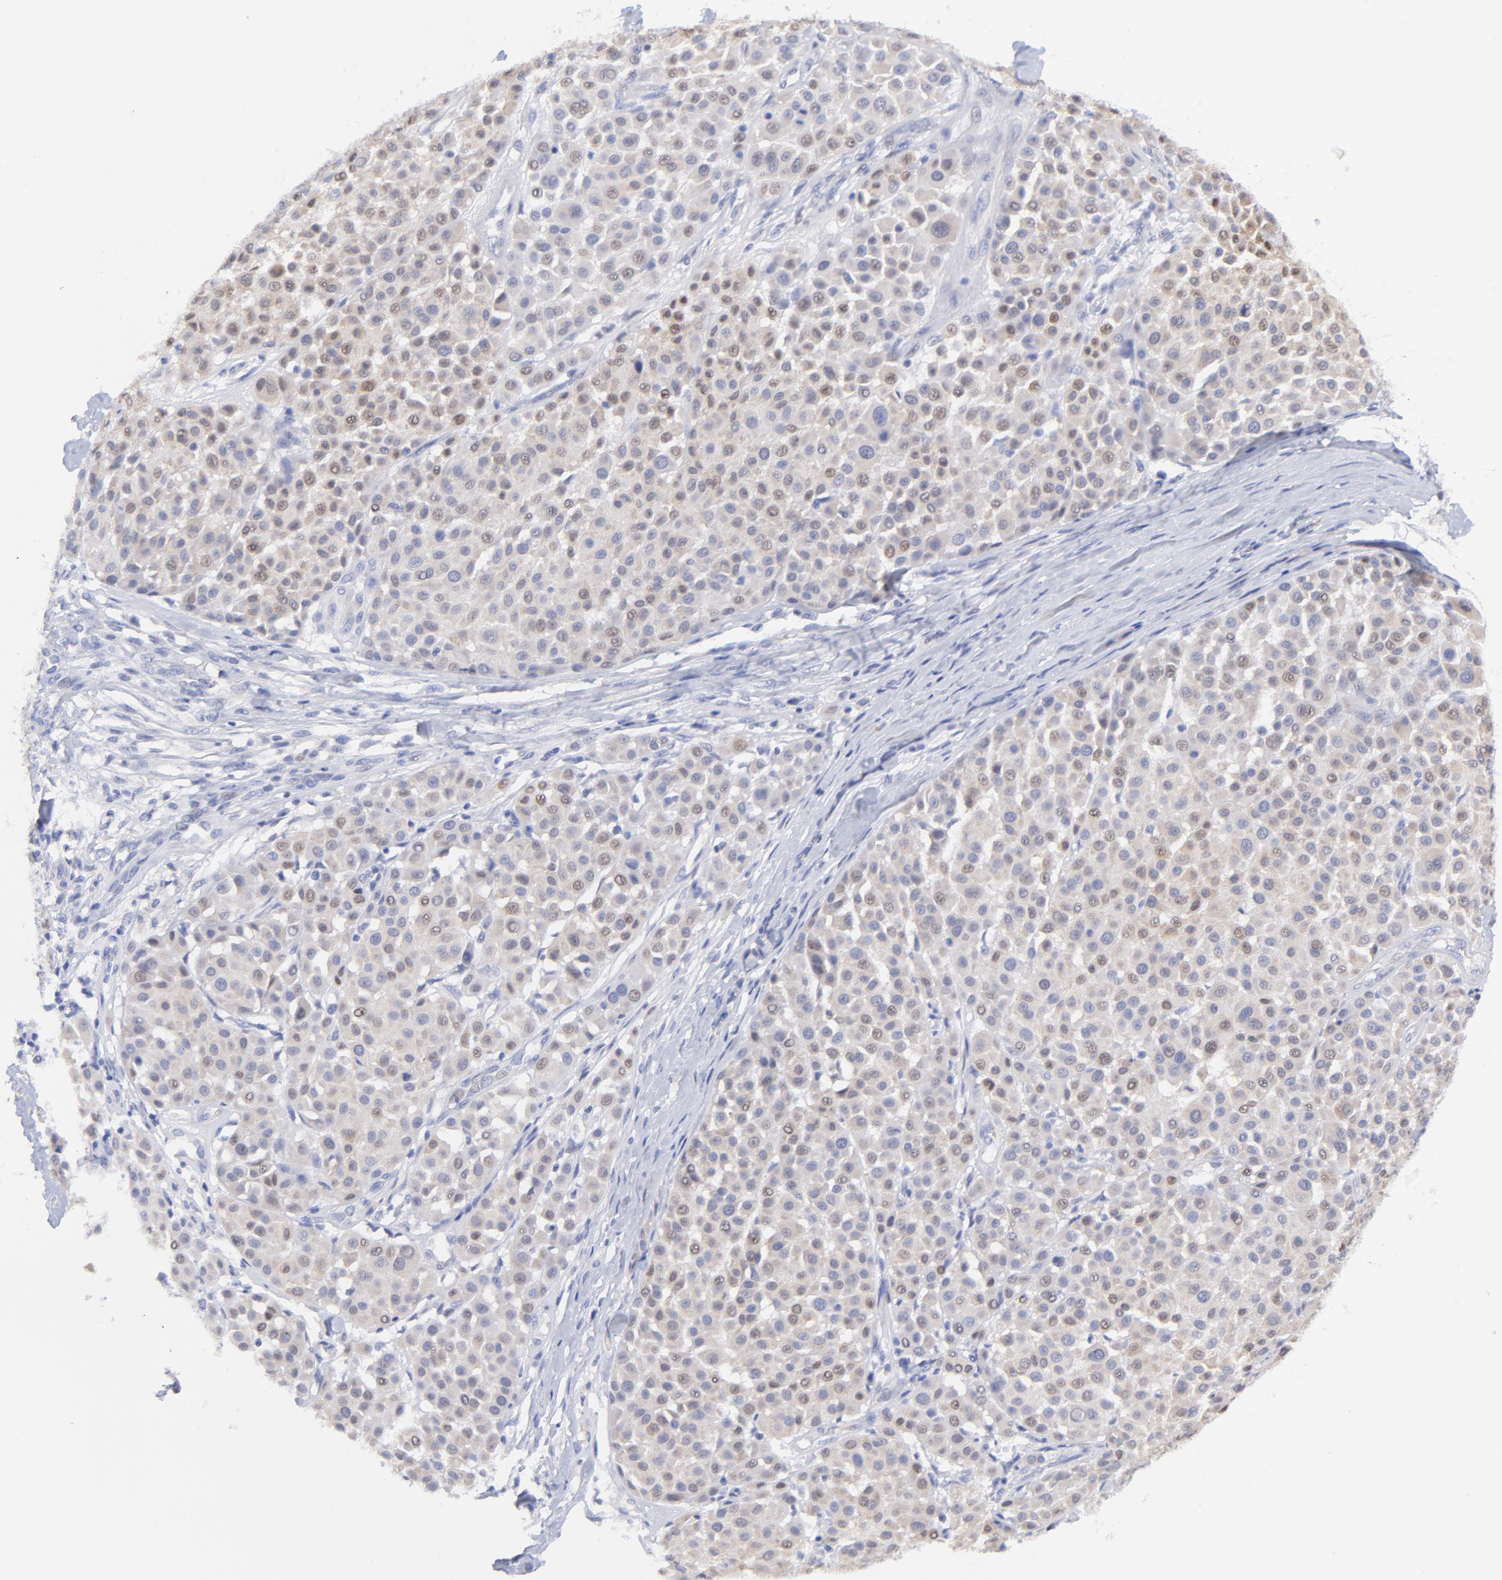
{"staining": {"intensity": "weak", "quantity": "25%-75%", "location": "cytoplasmic/membranous,nuclear"}, "tissue": "melanoma", "cell_type": "Tumor cells", "image_type": "cancer", "snomed": [{"axis": "morphology", "description": "Malignant melanoma, Metastatic site"}, {"axis": "topography", "description": "Soft tissue"}], "caption": "Weak cytoplasmic/membranous and nuclear expression is present in approximately 25%-75% of tumor cells in malignant melanoma (metastatic site).", "gene": "CFAP57", "patient": {"sex": "male", "age": 41}}